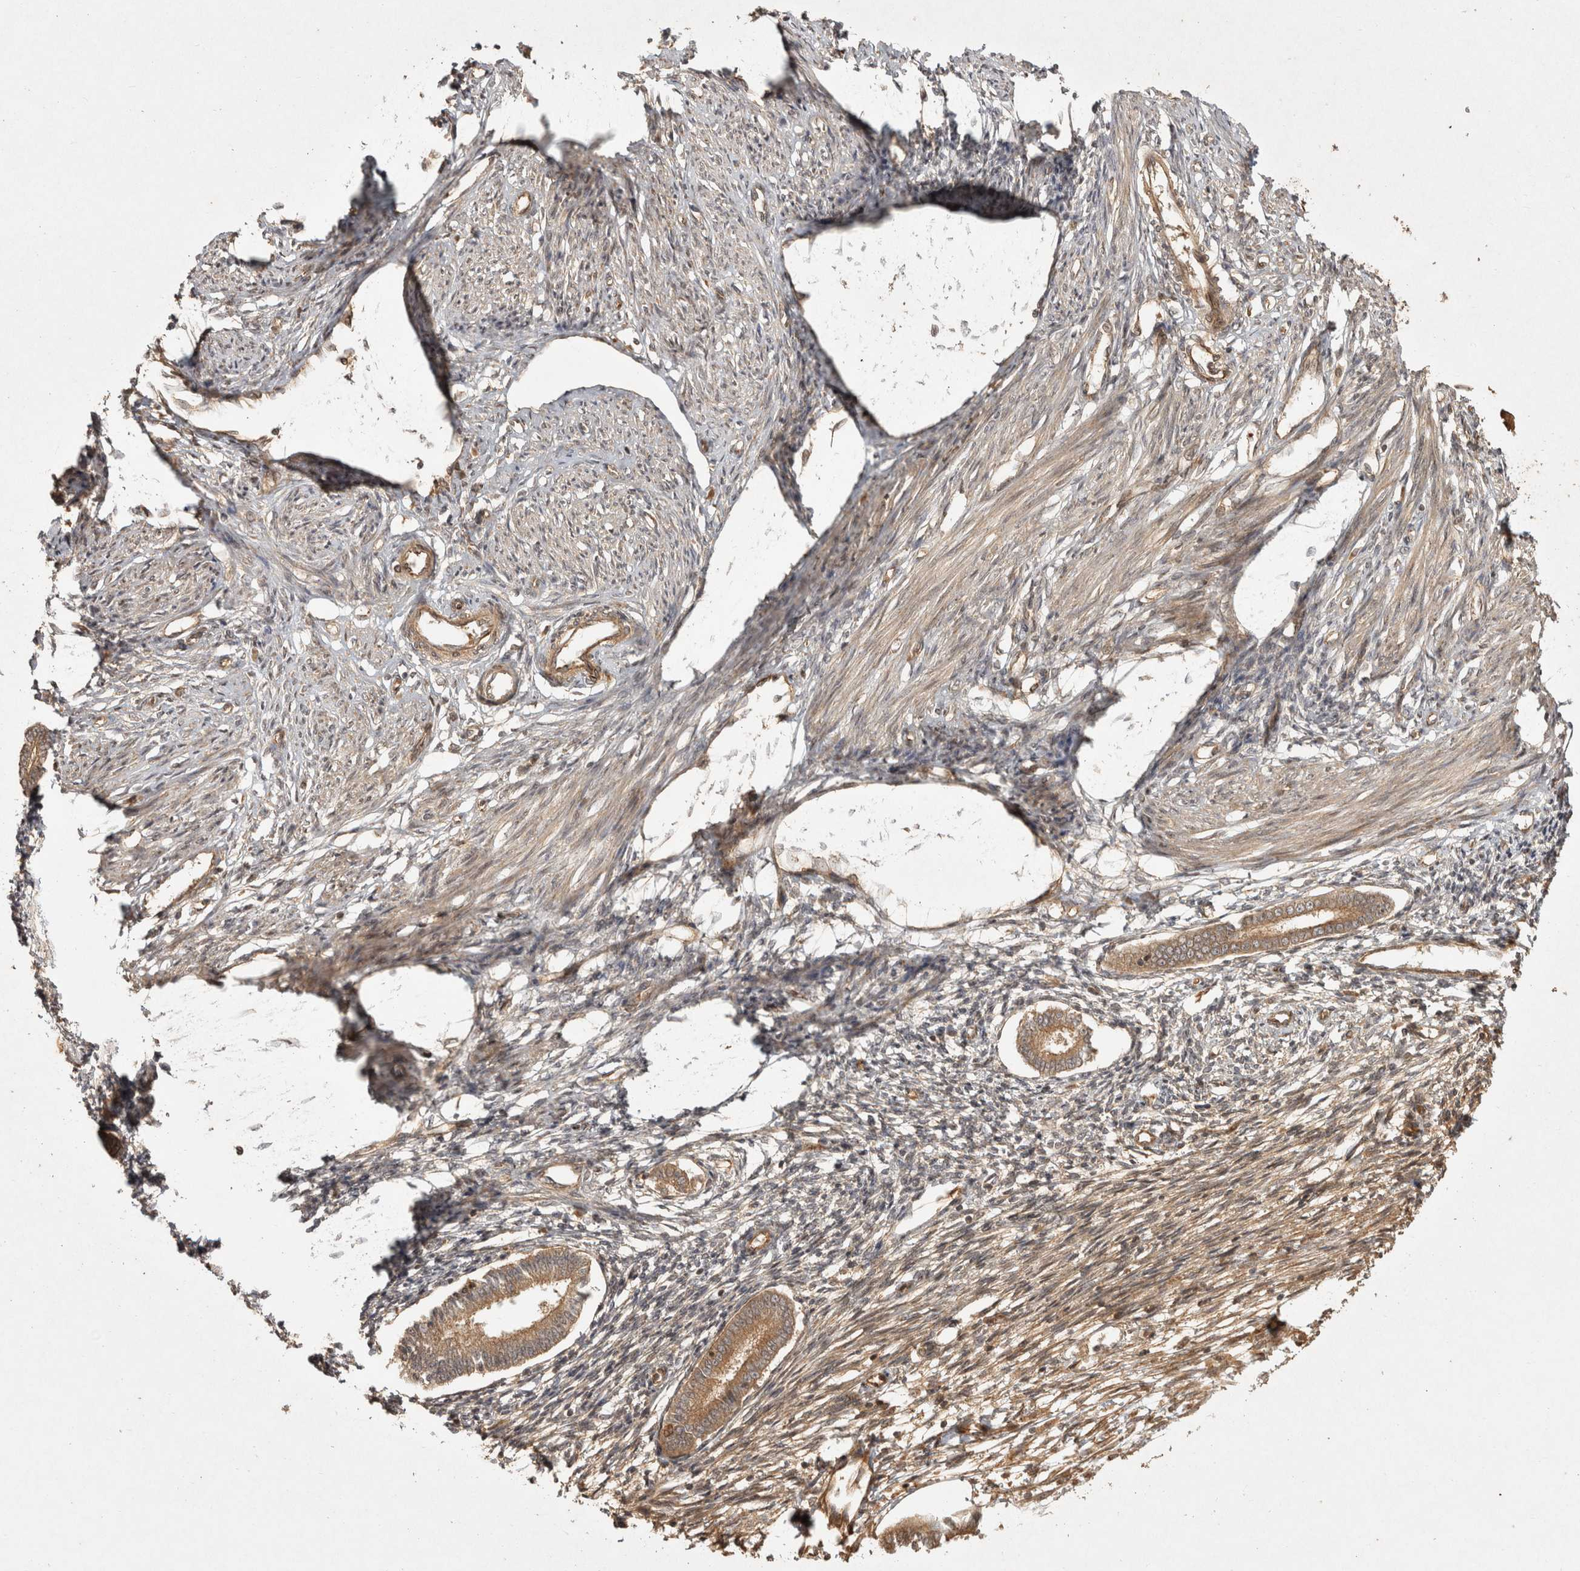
{"staining": {"intensity": "moderate", "quantity": "25%-75%", "location": "cytoplasmic/membranous"}, "tissue": "endometrium", "cell_type": "Cells in endometrial stroma", "image_type": "normal", "snomed": [{"axis": "morphology", "description": "Normal tissue, NOS"}, {"axis": "topography", "description": "Endometrium"}], "caption": "Immunohistochemistry (IHC) of unremarkable human endometrium demonstrates medium levels of moderate cytoplasmic/membranous expression in about 25%-75% of cells in endometrial stroma.", "gene": "CAMSAP2", "patient": {"sex": "female", "age": 56}}